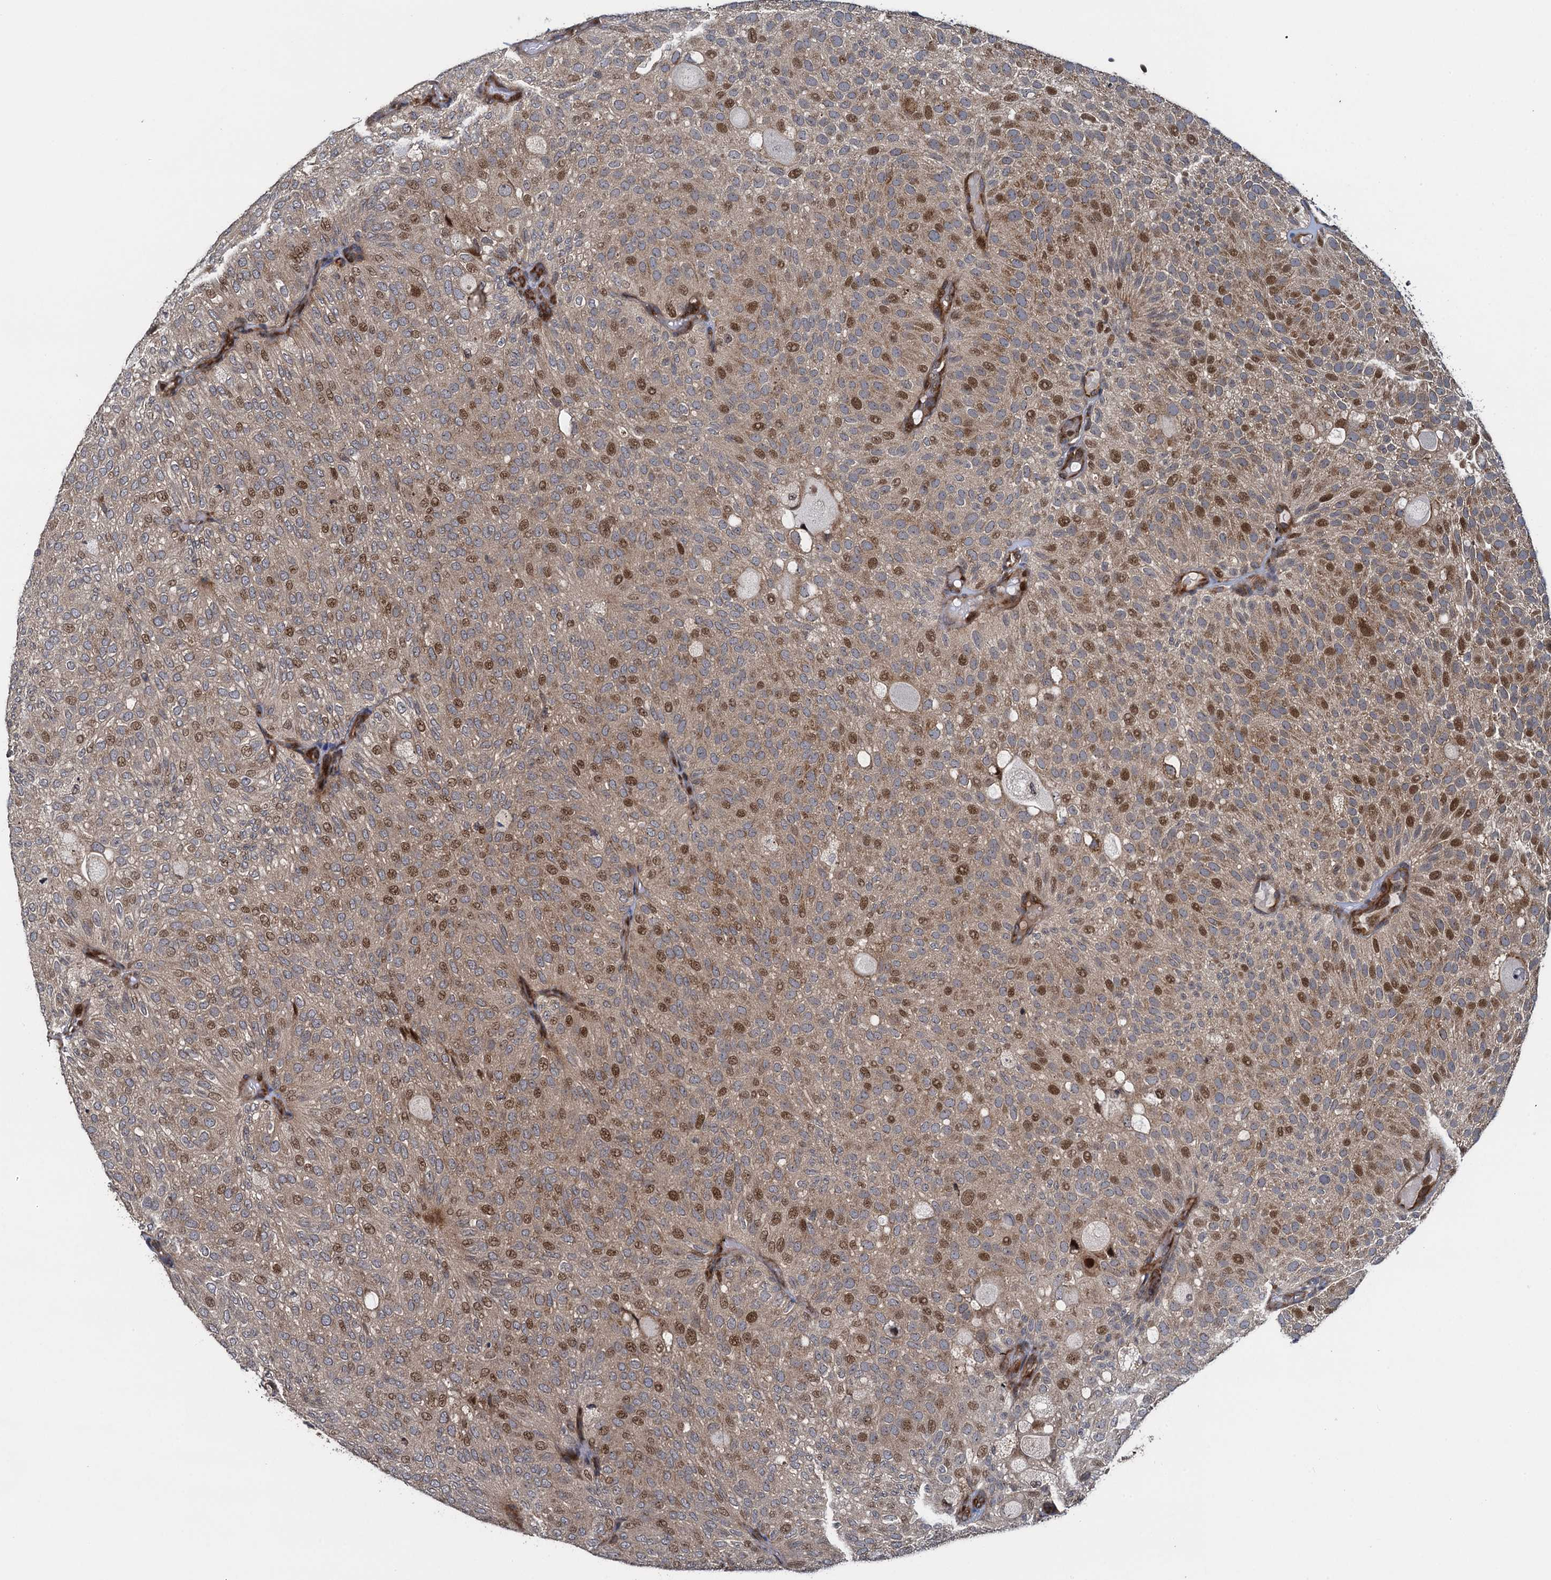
{"staining": {"intensity": "moderate", "quantity": ">75%", "location": "cytoplasmic/membranous,nuclear"}, "tissue": "urothelial cancer", "cell_type": "Tumor cells", "image_type": "cancer", "snomed": [{"axis": "morphology", "description": "Urothelial carcinoma, Low grade"}, {"axis": "topography", "description": "Urinary bladder"}], "caption": "Brown immunohistochemical staining in urothelial cancer reveals moderate cytoplasmic/membranous and nuclear positivity in about >75% of tumor cells.", "gene": "ATOSA", "patient": {"sex": "male", "age": 78}}